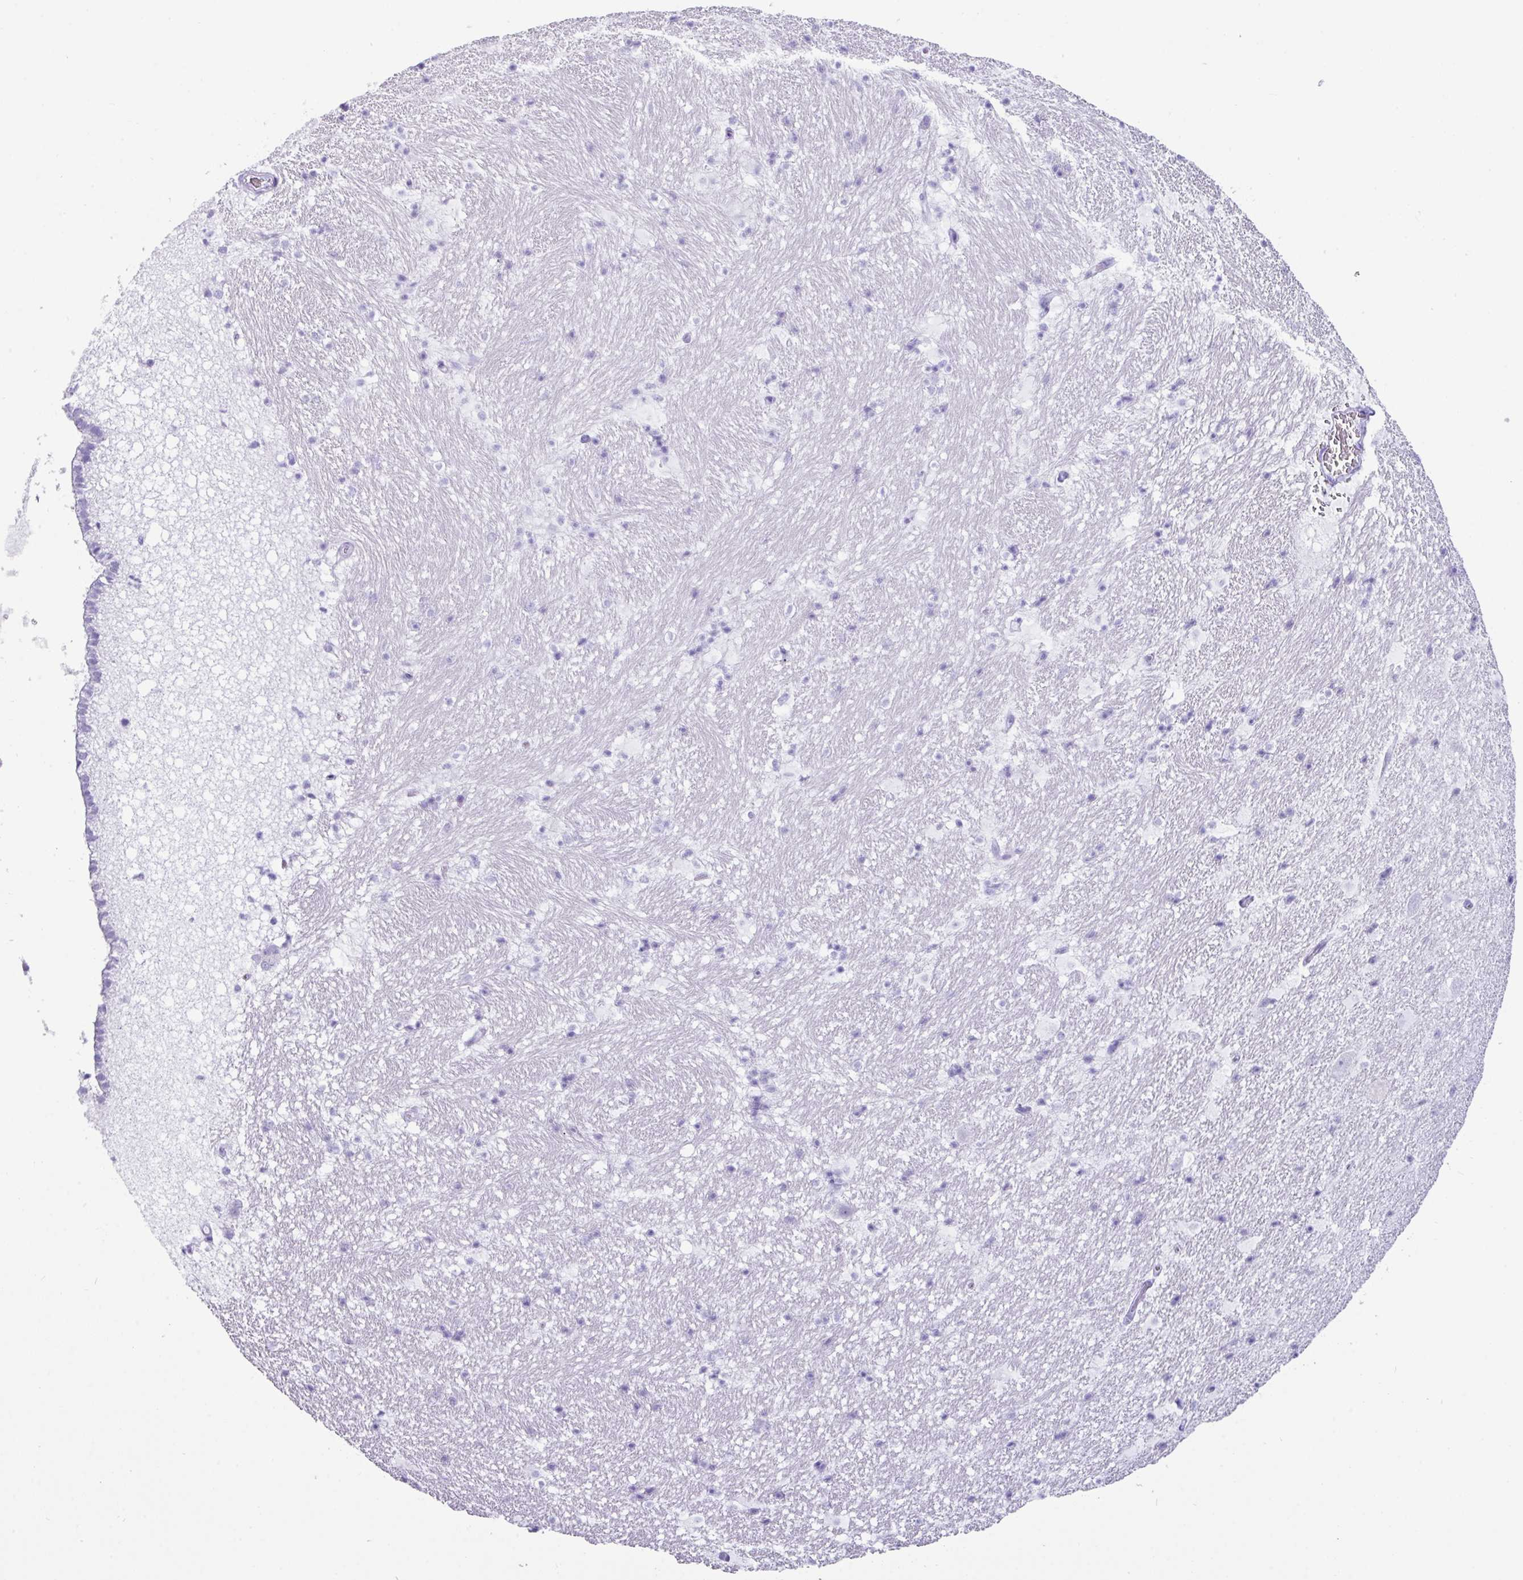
{"staining": {"intensity": "negative", "quantity": "none", "location": "none"}, "tissue": "hippocampus", "cell_type": "Glial cells", "image_type": "normal", "snomed": [{"axis": "morphology", "description": "Normal tissue, NOS"}, {"axis": "topography", "description": "Hippocampus"}], "caption": "IHC photomicrograph of benign human hippocampus stained for a protein (brown), which demonstrates no expression in glial cells. (Immunohistochemistry (ihc), brightfield microscopy, high magnification).", "gene": "NCCRP1", "patient": {"sex": "male", "age": 37}}